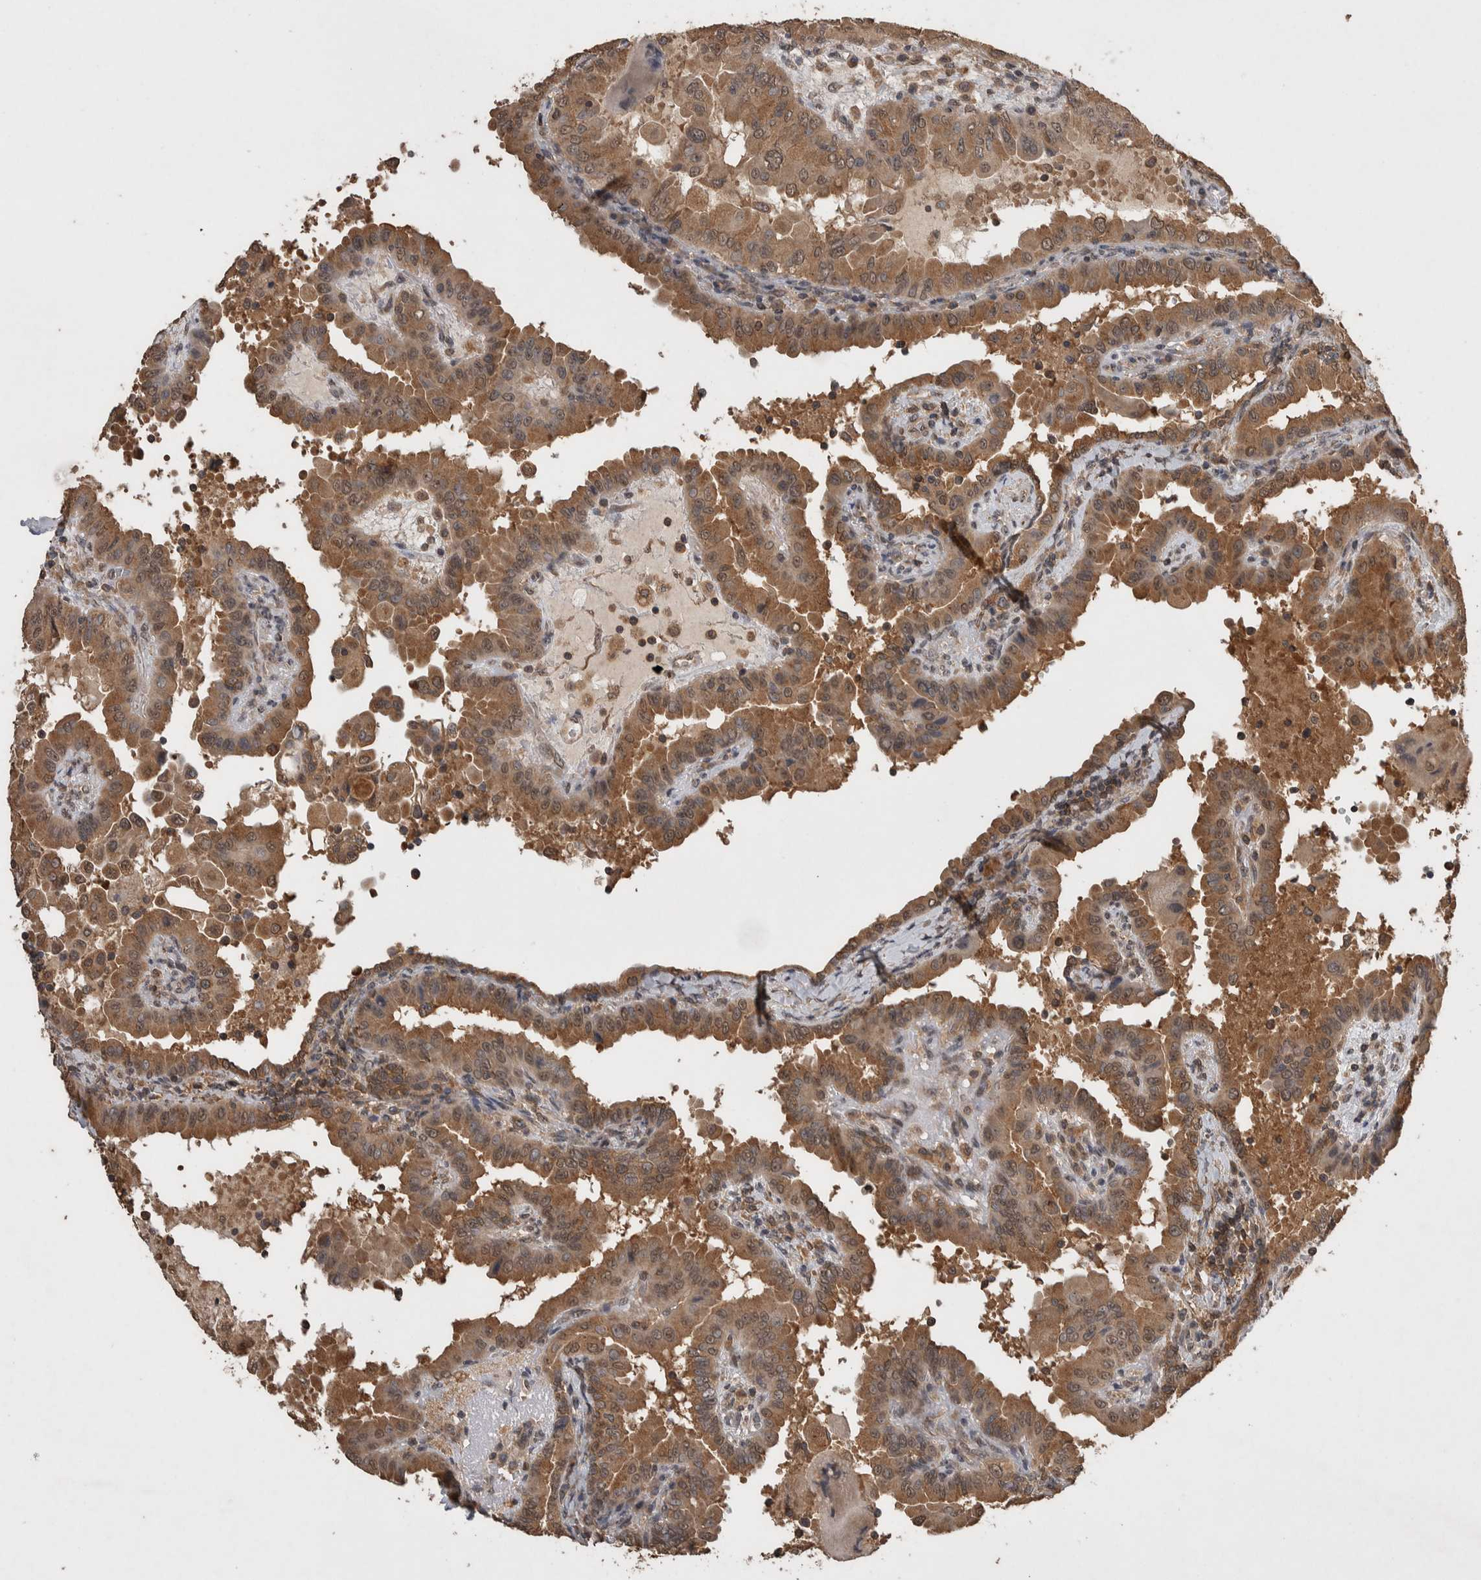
{"staining": {"intensity": "moderate", "quantity": ">75%", "location": "cytoplasmic/membranous,nuclear"}, "tissue": "thyroid cancer", "cell_type": "Tumor cells", "image_type": "cancer", "snomed": [{"axis": "morphology", "description": "Papillary adenocarcinoma, NOS"}, {"axis": "topography", "description": "Thyroid gland"}], "caption": "High-power microscopy captured an IHC histopathology image of thyroid cancer (papillary adenocarcinoma), revealing moderate cytoplasmic/membranous and nuclear staining in about >75% of tumor cells. (Stains: DAB (3,3'-diaminobenzidine) in brown, nuclei in blue, Microscopy: brightfield microscopy at high magnification).", "gene": "DVL2", "patient": {"sex": "male", "age": 33}}